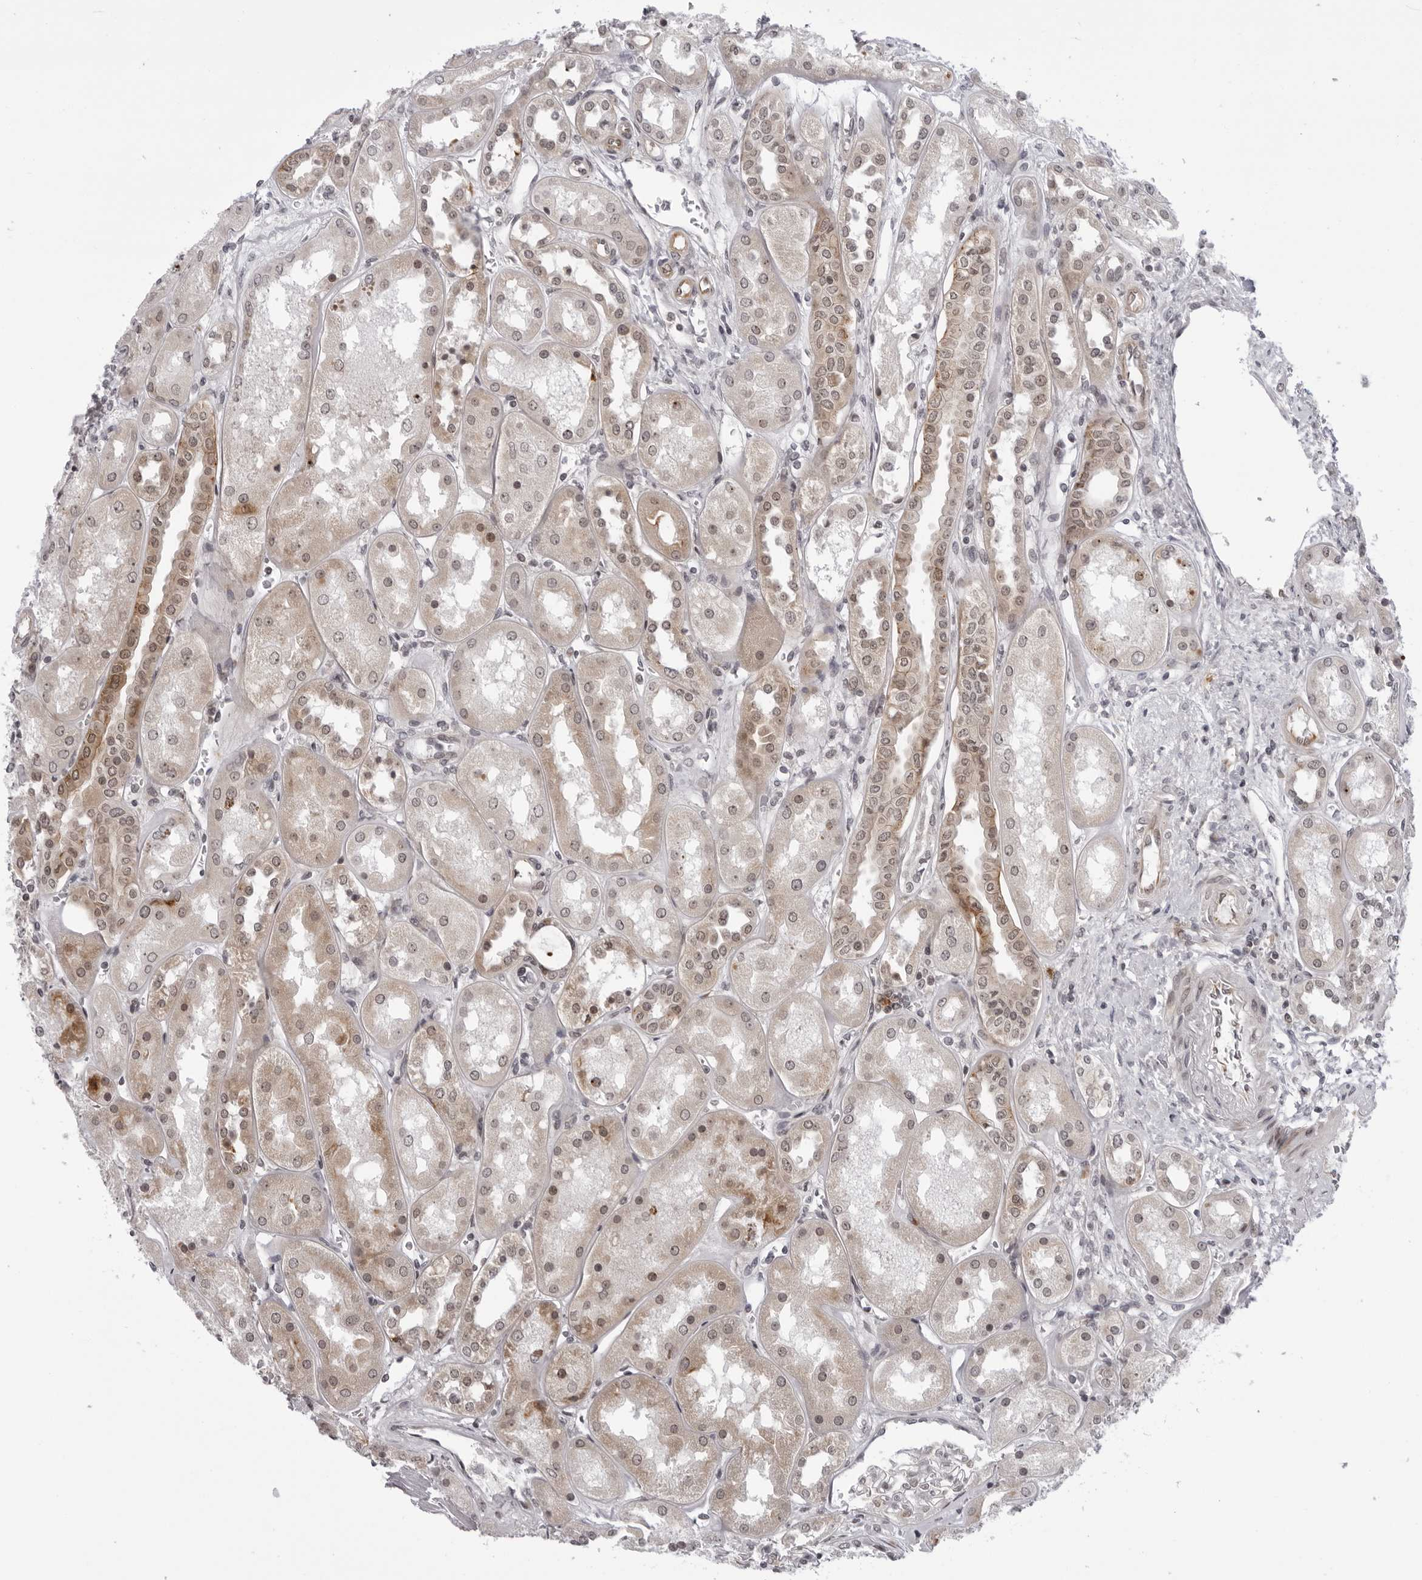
{"staining": {"intensity": "moderate", "quantity": "<25%", "location": "nuclear"}, "tissue": "kidney", "cell_type": "Cells in glomeruli", "image_type": "normal", "snomed": [{"axis": "morphology", "description": "Normal tissue, NOS"}, {"axis": "topography", "description": "Kidney"}], "caption": "Cells in glomeruli display low levels of moderate nuclear expression in about <25% of cells in normal human kidney. Nuclei are stained in blue.", "gene": "GCSAML", "patient": {"sex": "male", "age": 70}}